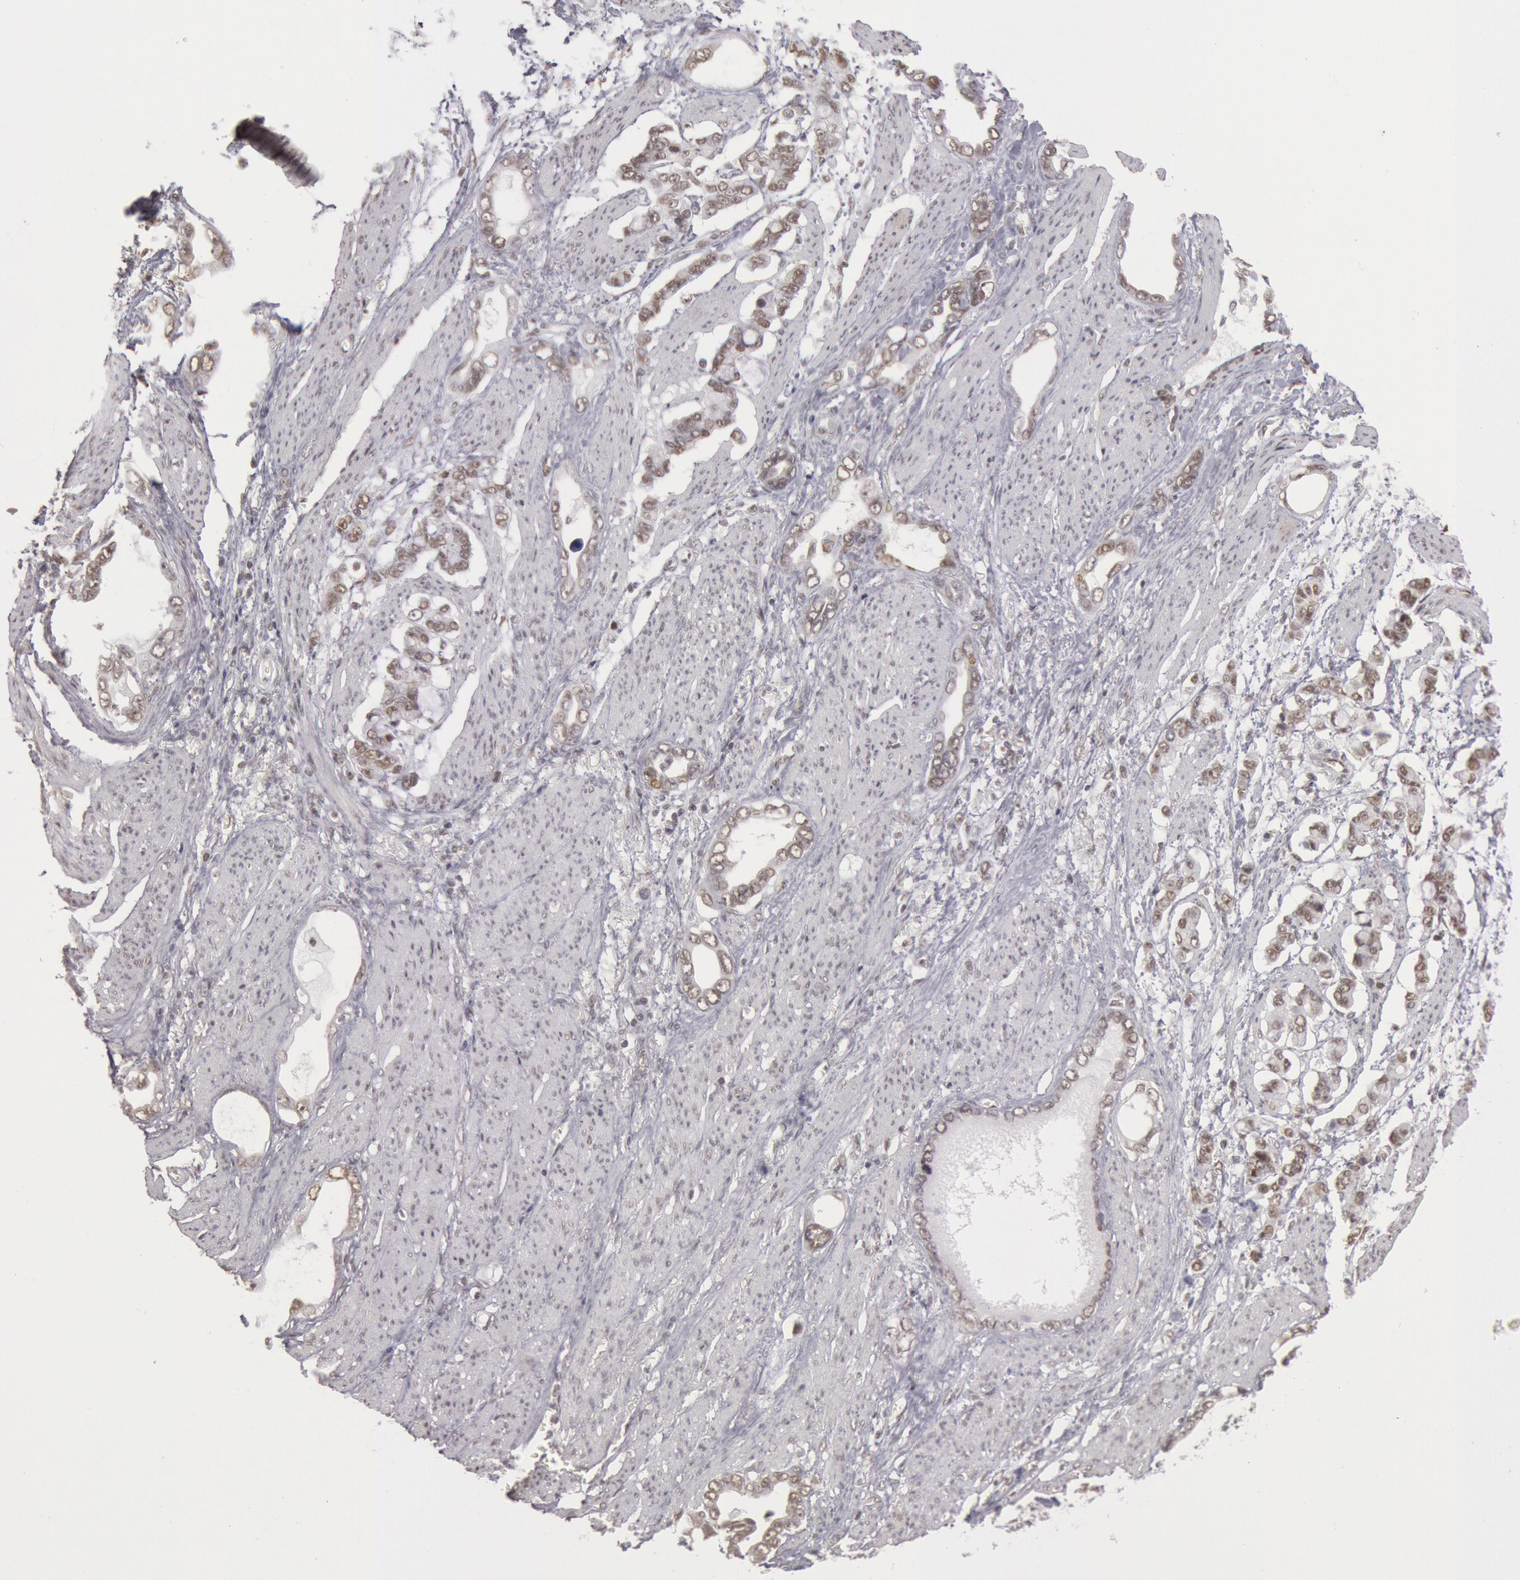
{"staining": {"intensity": "weak", "quantity": ">75%", "location": "cytoplasmic/membranous"}, "tissue": "stomach cancer", "cell_type": "Tumor cells", "image_type": "cancer", "snomed": [{"axis": "morphology", "description": "Adenocarcinoma, NOS"}, {"axis": "topography", "description": "Stomach"}], "caption": "Protein expression analysis of human adenocarcinoma (stomach) reveals weak cytoplasmic/membranous positivity in about >75% of tumor cells.", "gene": "ESS2", "patient": {"sex": "male", "age": 78}}